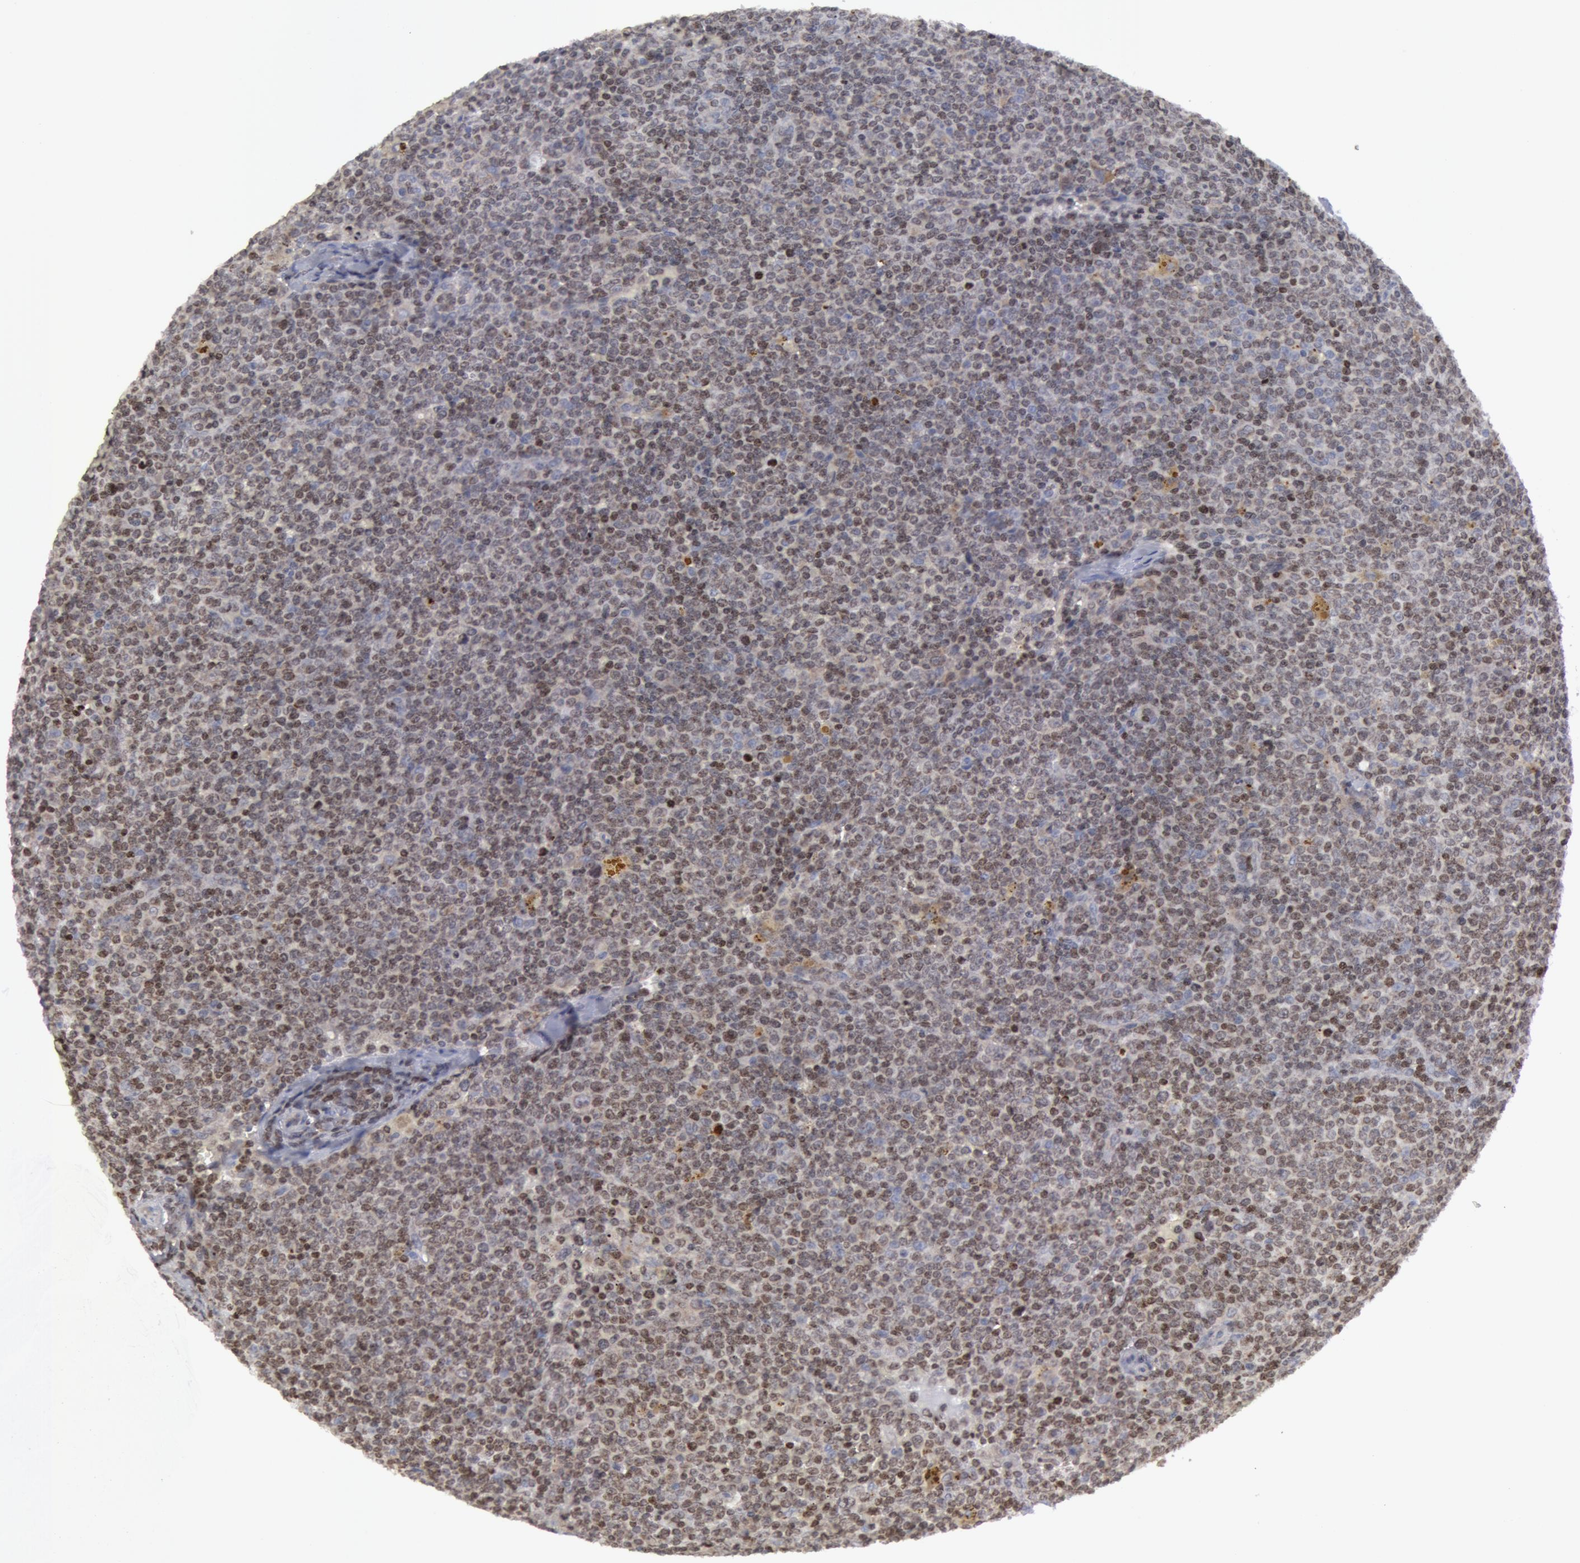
{"staining": {"intensity": "weak", "quantity": "<25%", "location": "nuclear"}, "tissue": "lymphoma", "cell_type": "Tumor cells", "image_type": "cancer", "snomed": [{"axis": "morphology", "description": "Malignant lymphoma, non-Hodgkin's type, Low grade"}, {"axis": "topography", "description": "Lymph node"}], "caption": "This histopathology image is of lymphoma stained with immunohistochemistry to label a protein in brown with the nuclei are counter-stained blue. There is no positivity in tumor cells.", "gene": "ERBB2", "patient": {"sex": "male", "age": 50}}